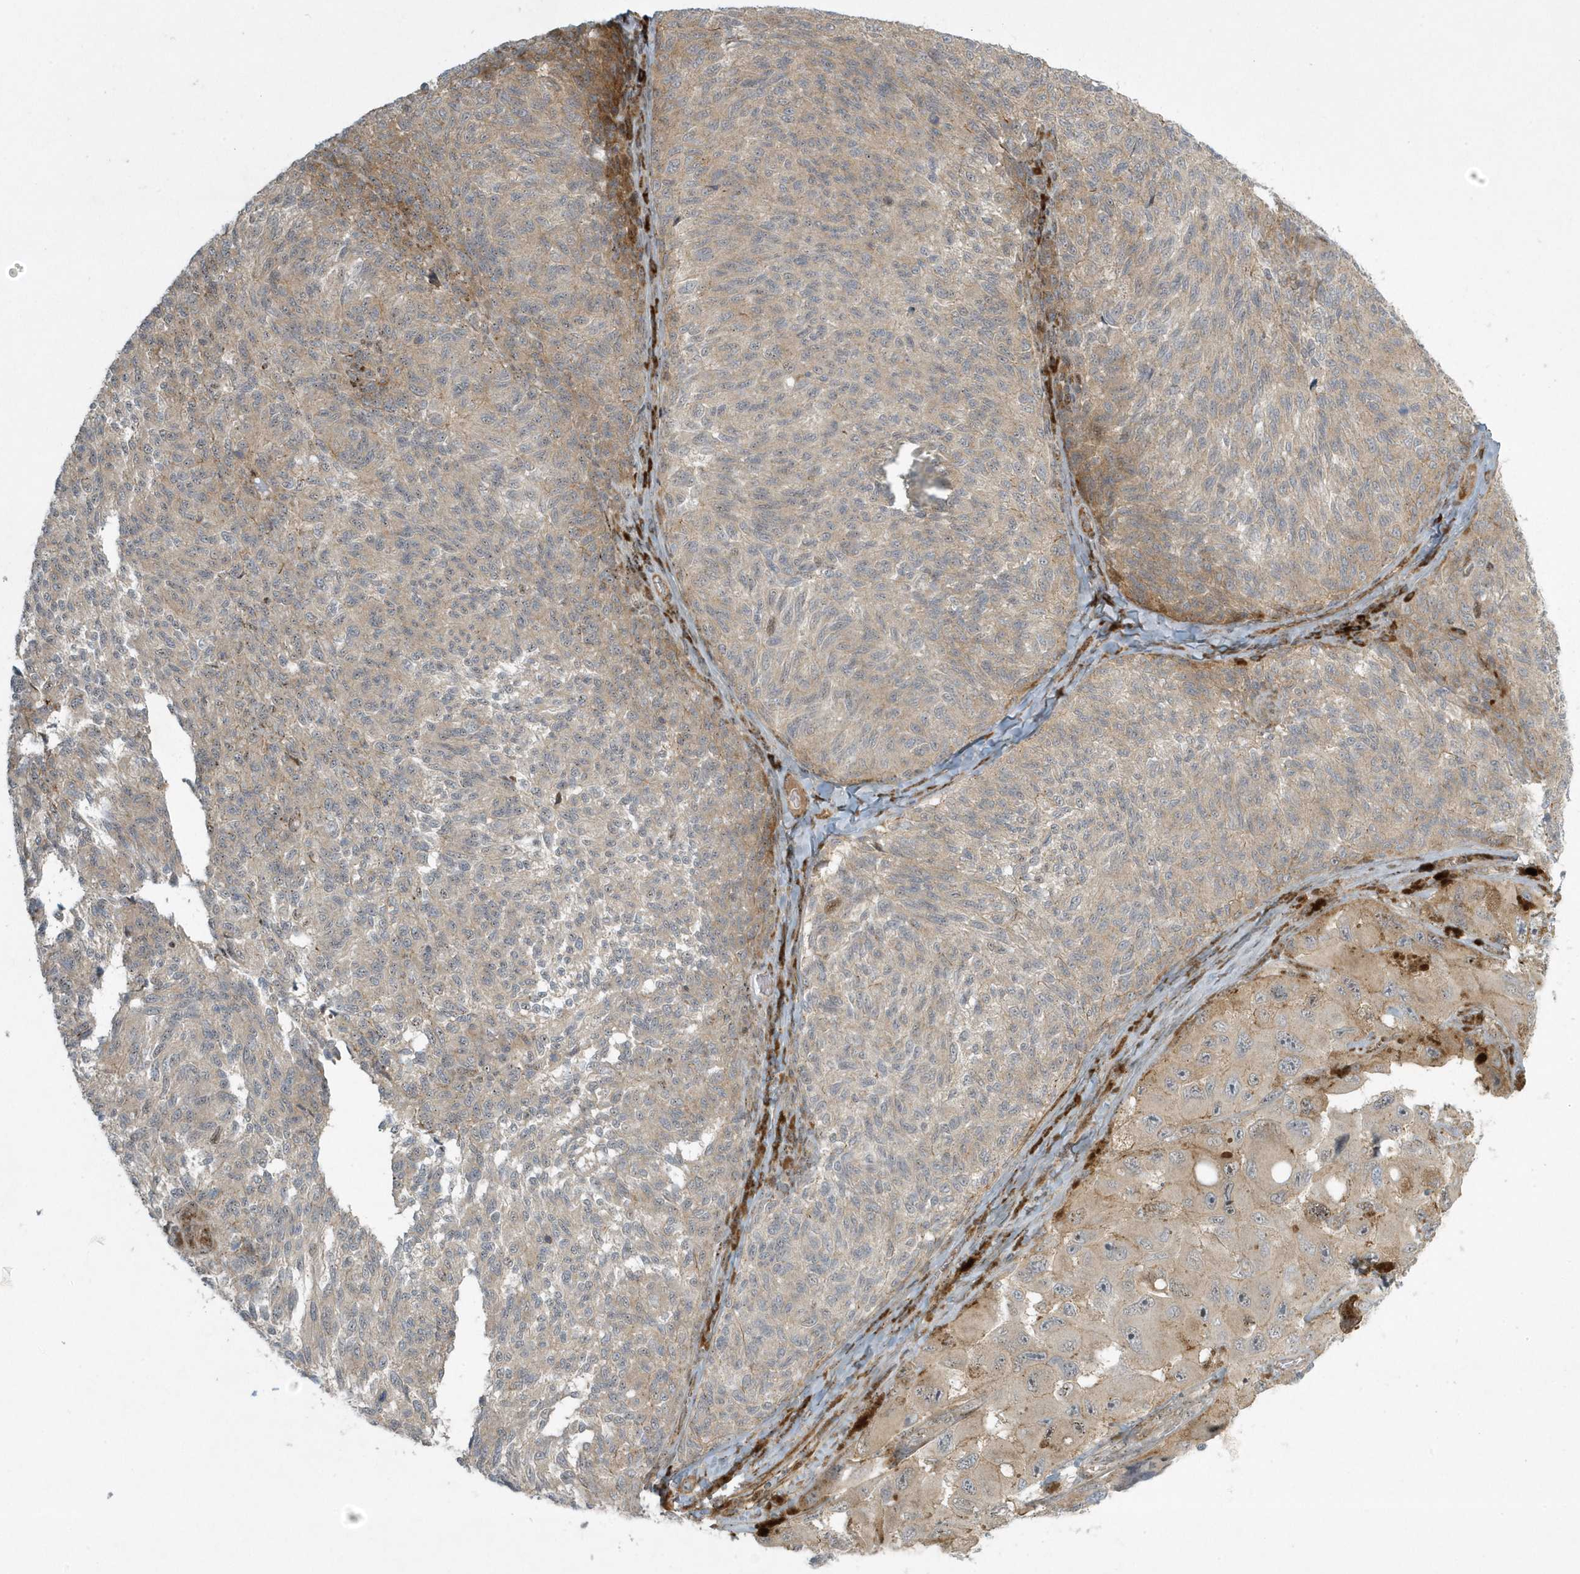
{"staining": {"intensity": "weak", "quantity": "<25%", "location": "cytoplasmic/membranous"}, "tissue": "melanoma", "cell_type": "Tumor cells", "image_type": "cancer", "snomed": [{"axis": "morphology", "description": "Malignant melanoma, NOS"}, {"axis": "topography", "description": "Skin"}], "caption": "An immunohistochemistry (IHC) image of melanoma is shown. There is no staining in tumor cells of melanoma.", "gene": "MASP2", "patient": {"sex": "female", "age": 73}}